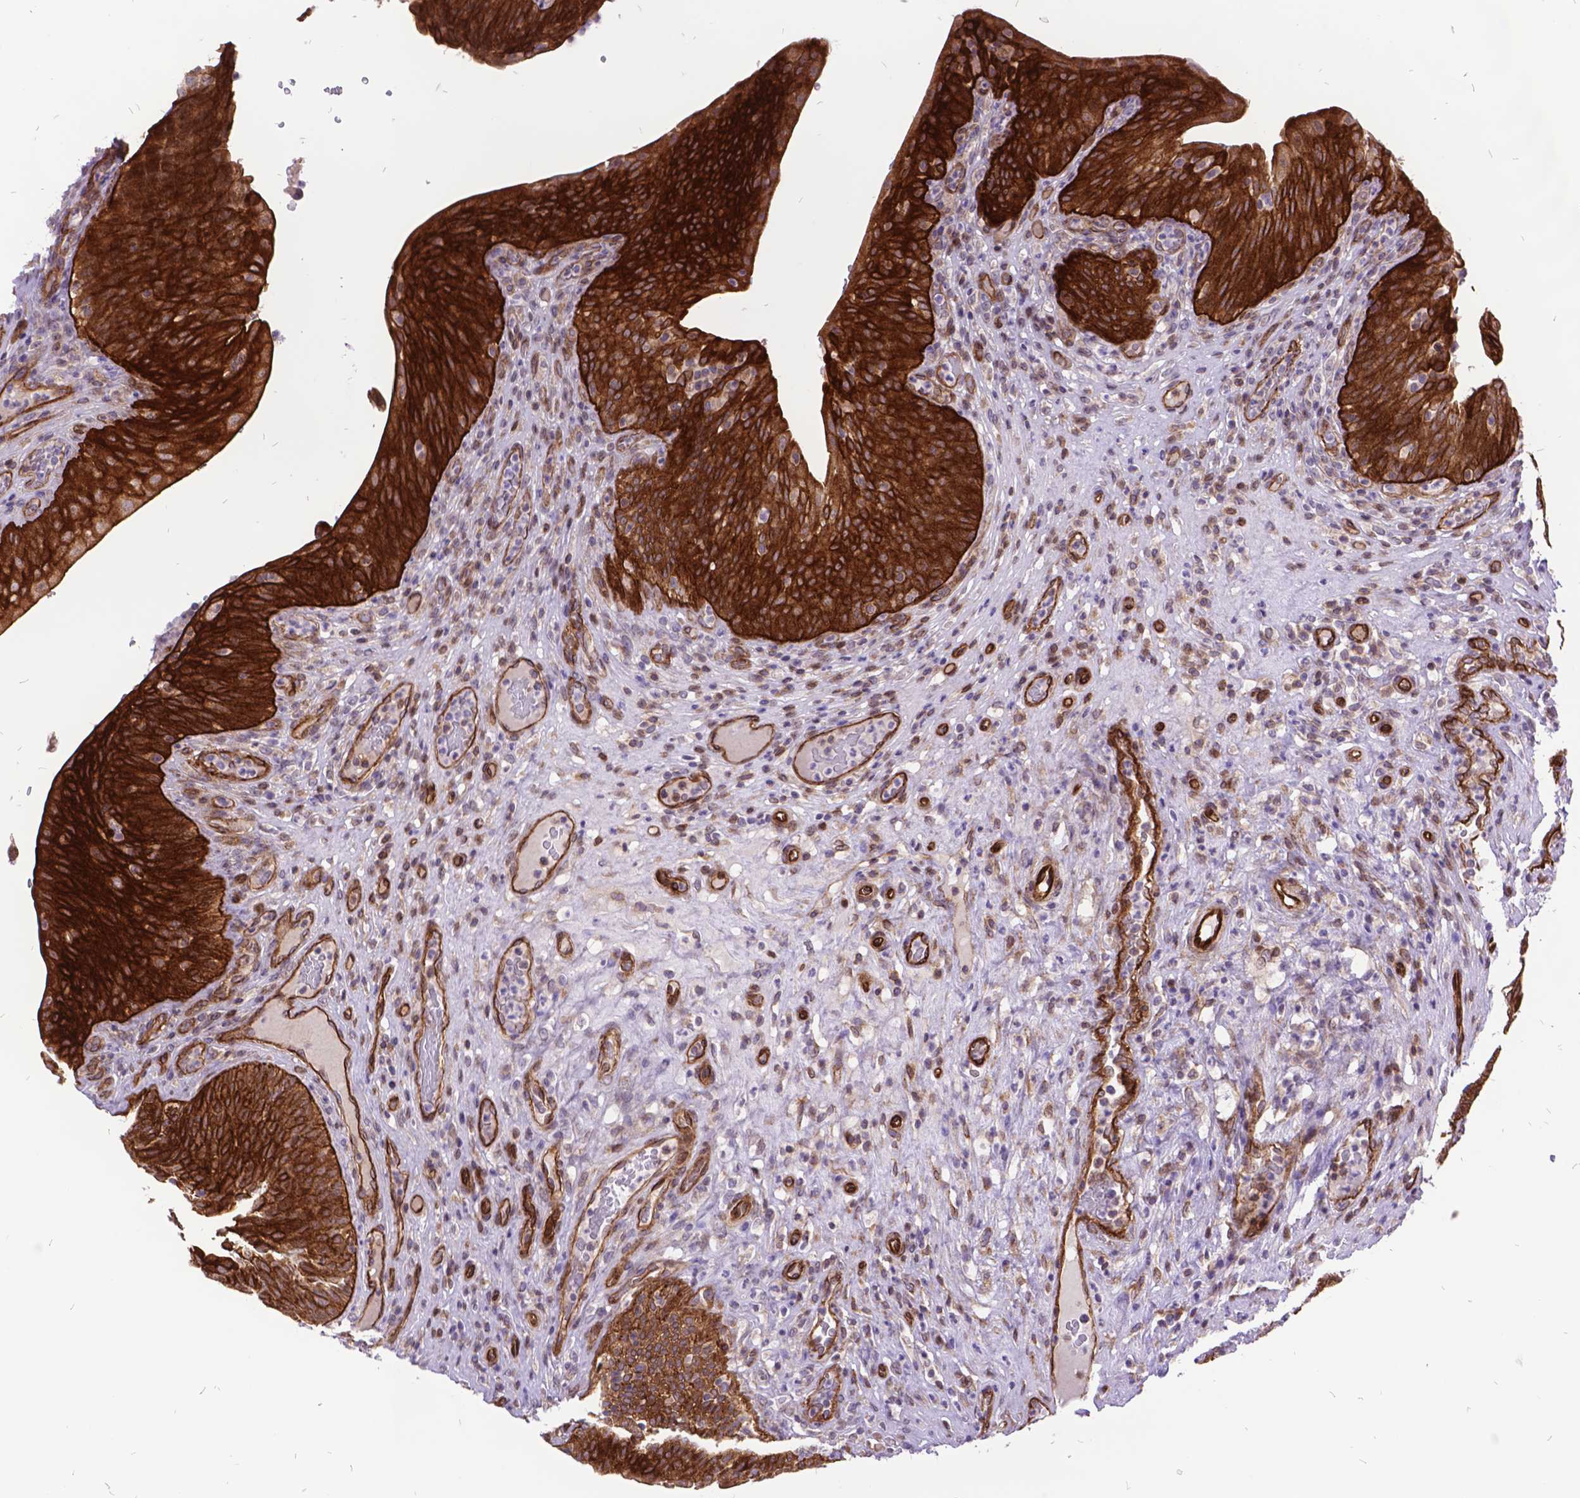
{"staining": {"intensity": "strong", "quantity": ">75%", "location": "cytoplasmic/membranous"}, "tissue": "urinary bladder", "cell_type": "Urothelial cells", "image_type": "normal", "snomed": [{"axis": "morphology", "description": "Normal tissue, NOS"}, {"axis": "topography", "description": "Urinary bladder"}, {"axis": "topography", "description": "Peripheral nerve tissue"}], "caption": "DAB immunohistochemical staining of normal human urinary bladder exhibits strong cytoplasmic/membranous protein positivity in about >75% of urothelial cells.", "gene": "GRB7", "patient": {"sex": "male", "age": 66}}